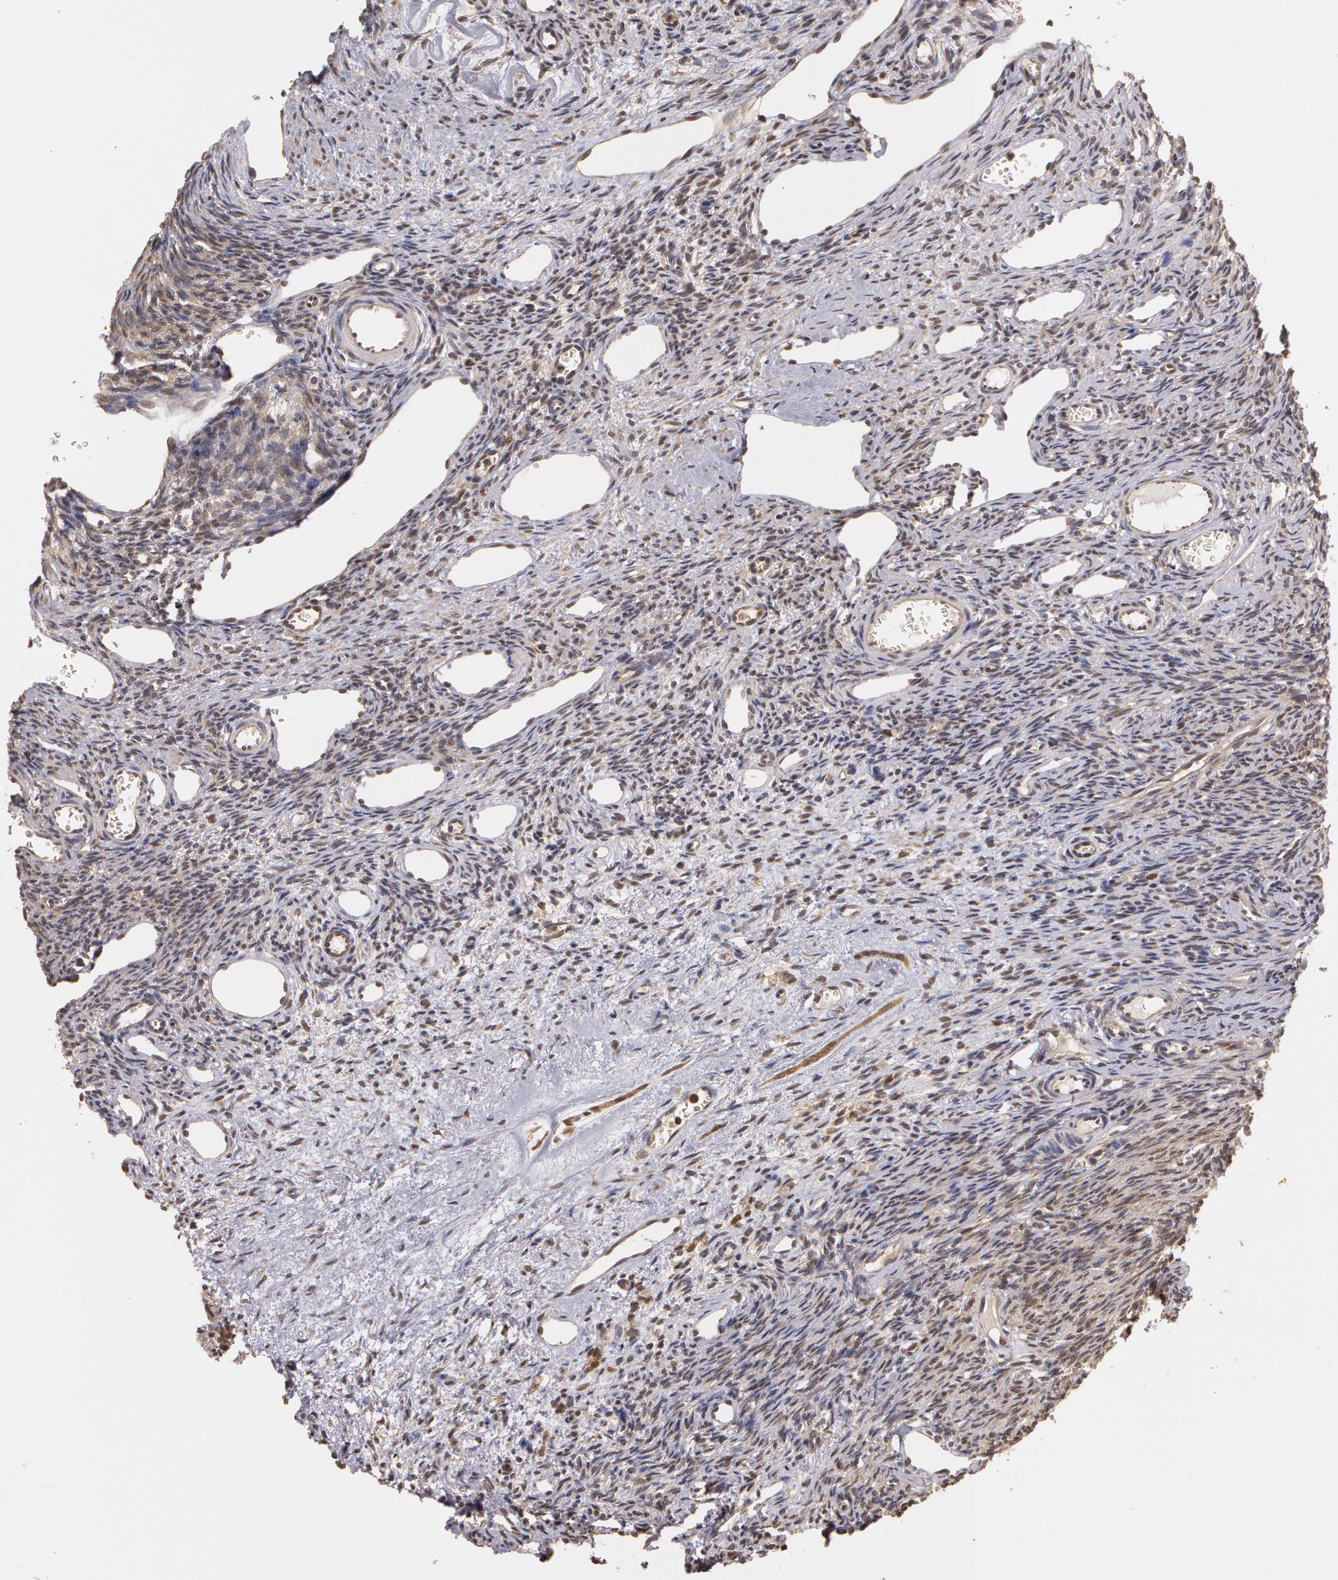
{"staining": {"intensity": "weak", "quantity": ">75%", "location": "cytoplasmic/membranous"}, "tissue": "ovary", "cell_type": "Follicle cells", "image_type": "normal", "snomed": [{"axis": "morphology", "description": "Normal tissue, NOS"}, {"axis": "topography", "description": "Ovary"}], "caption": "Immunohistochemistry (DAB) staining of unremarkable human ovary shows weak cytoplasmic/membranous protein expression in about >75% of follicle cells. (Brightfield microscopy of DAB IHC at high magnification).", "gene": "AHSA1", "patient": {"sex": "female", "age": 33}}